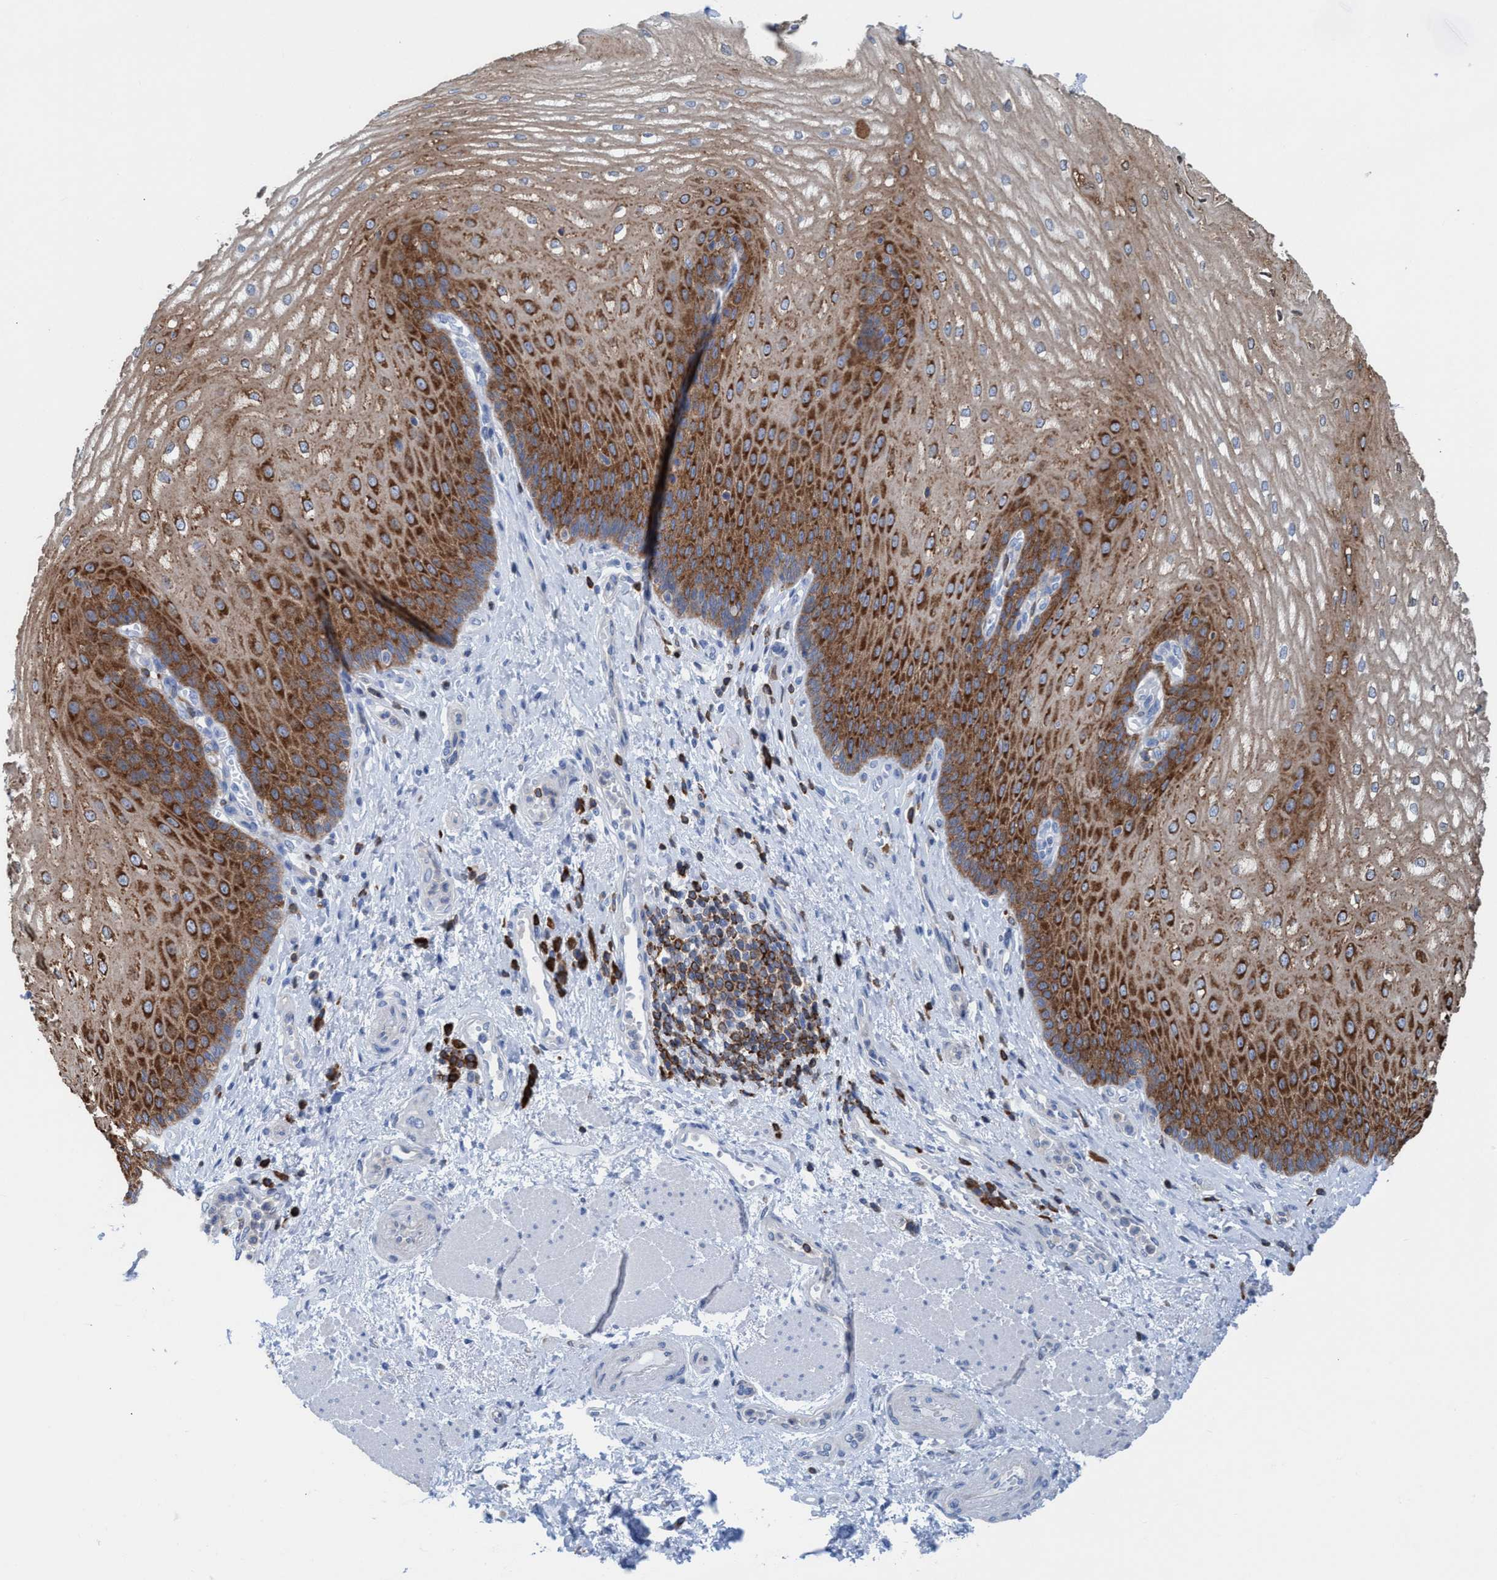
{"staining": {"intensity": "moderate", "quantity": ">75%", "location": "cytoplasmic/membranous"}, "tissue": "esophagus", "cell_type": "Squamous epithelial cells", "image_type": "normal", "snomed": [{"axis": "morphology", "description": "Normal tissue, NOS"}, {"axis": "topography", "description": "Esophagus"}], "caption": "Immunohistochemical staining of benign human esophagus reveals medium levels of moderate cytoplasmic/membranous positivity in about >75% of squamous epithelial cells.", "gene": "EZR", "patient": {"sex": "male", "age": 54}}